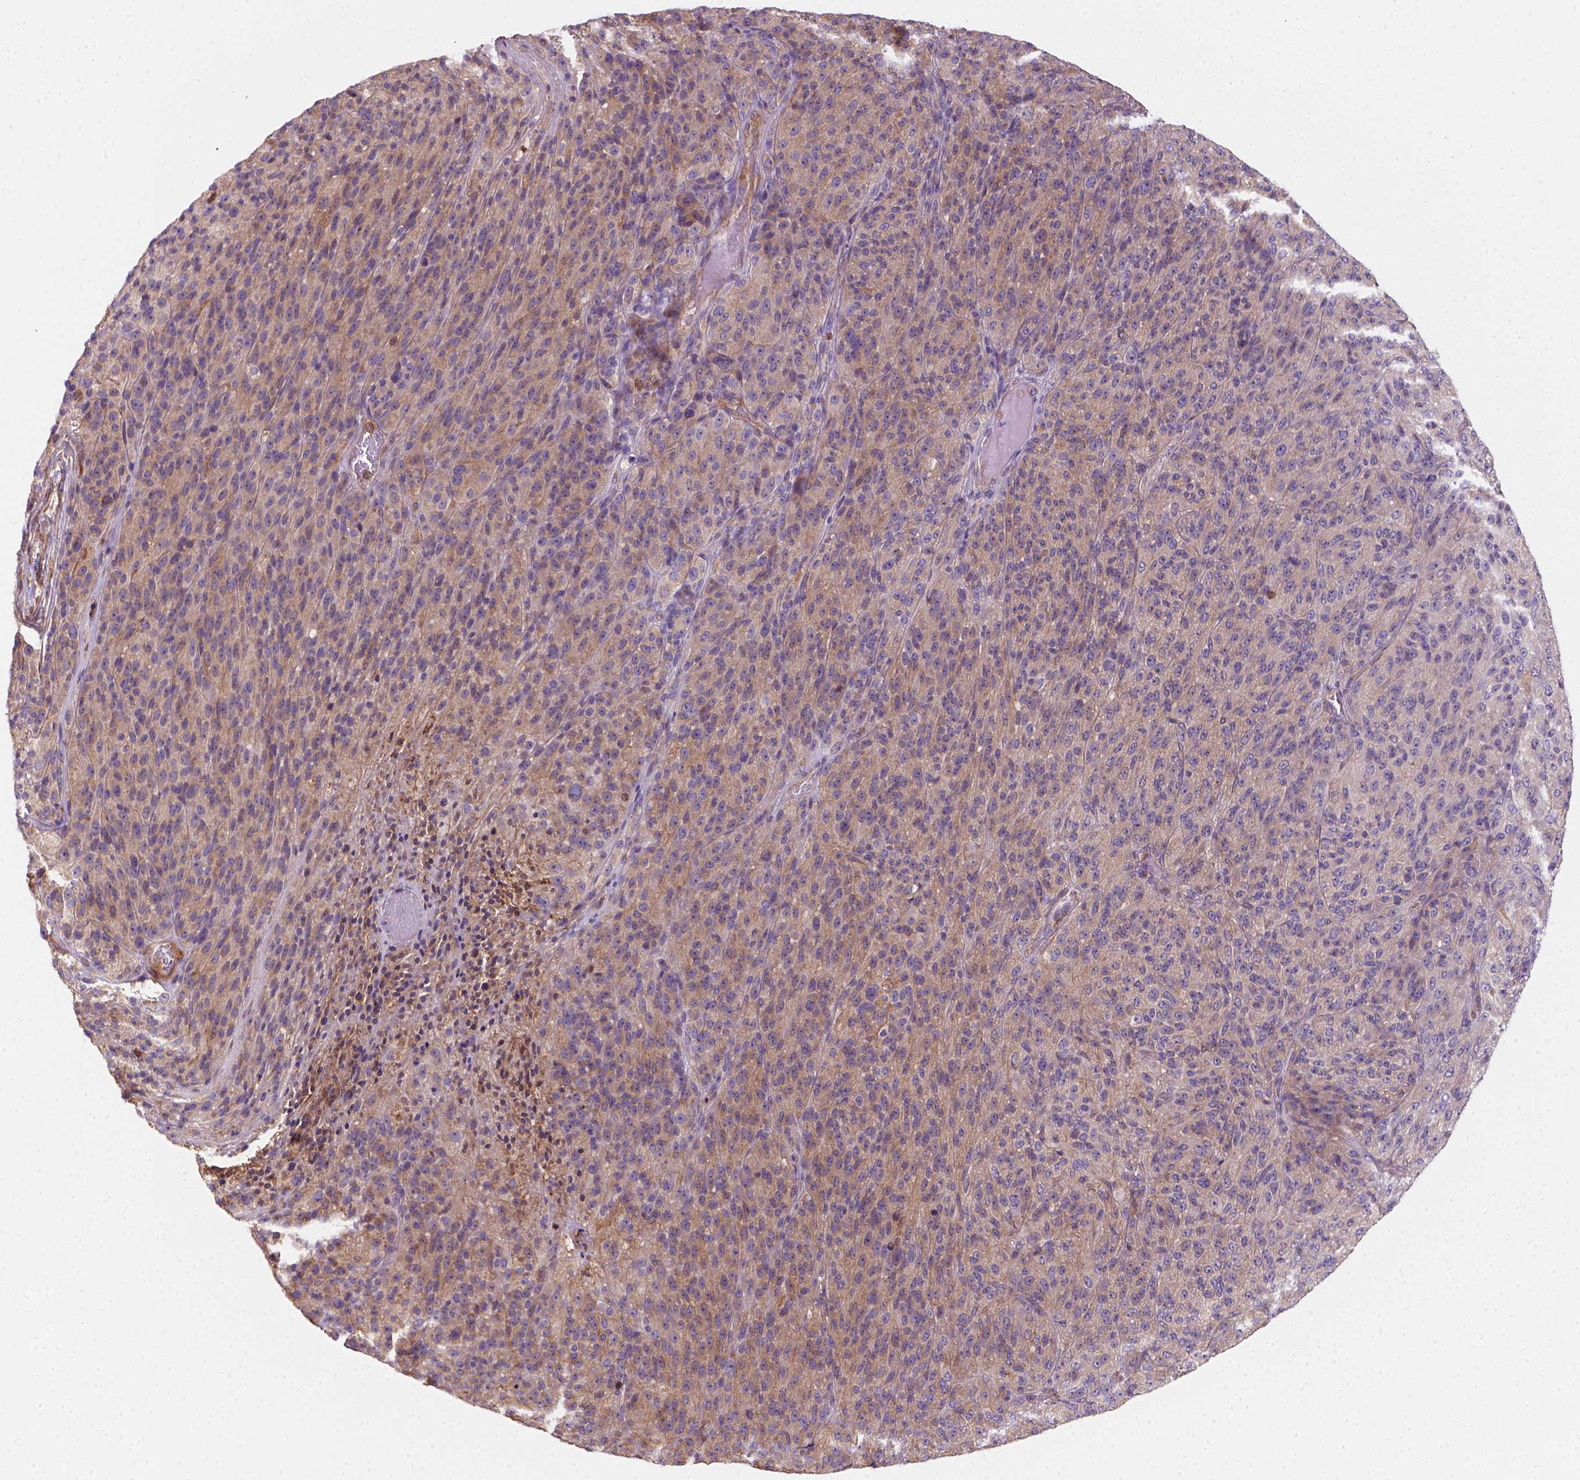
{"staining": {"intensity": "moderate", "quantity": ">75%", "location": "cytoplasmic/membranous"}, "tissue": "melanoma", "cell_type": "Tumor cells", "image_type": "cancer", "snomed": [{"axis": "morphology", "description": "Malignant melanoma, Metastatic site"}, {"axis": "topography", "description": "Brain"}], "caption": "Melanoma stained for a protein reveals moderate cytoplasmic/membranous positivity in tumor cells.", "gene": "GPRC5D", "patient": {"sex": "female", "age": 56}}